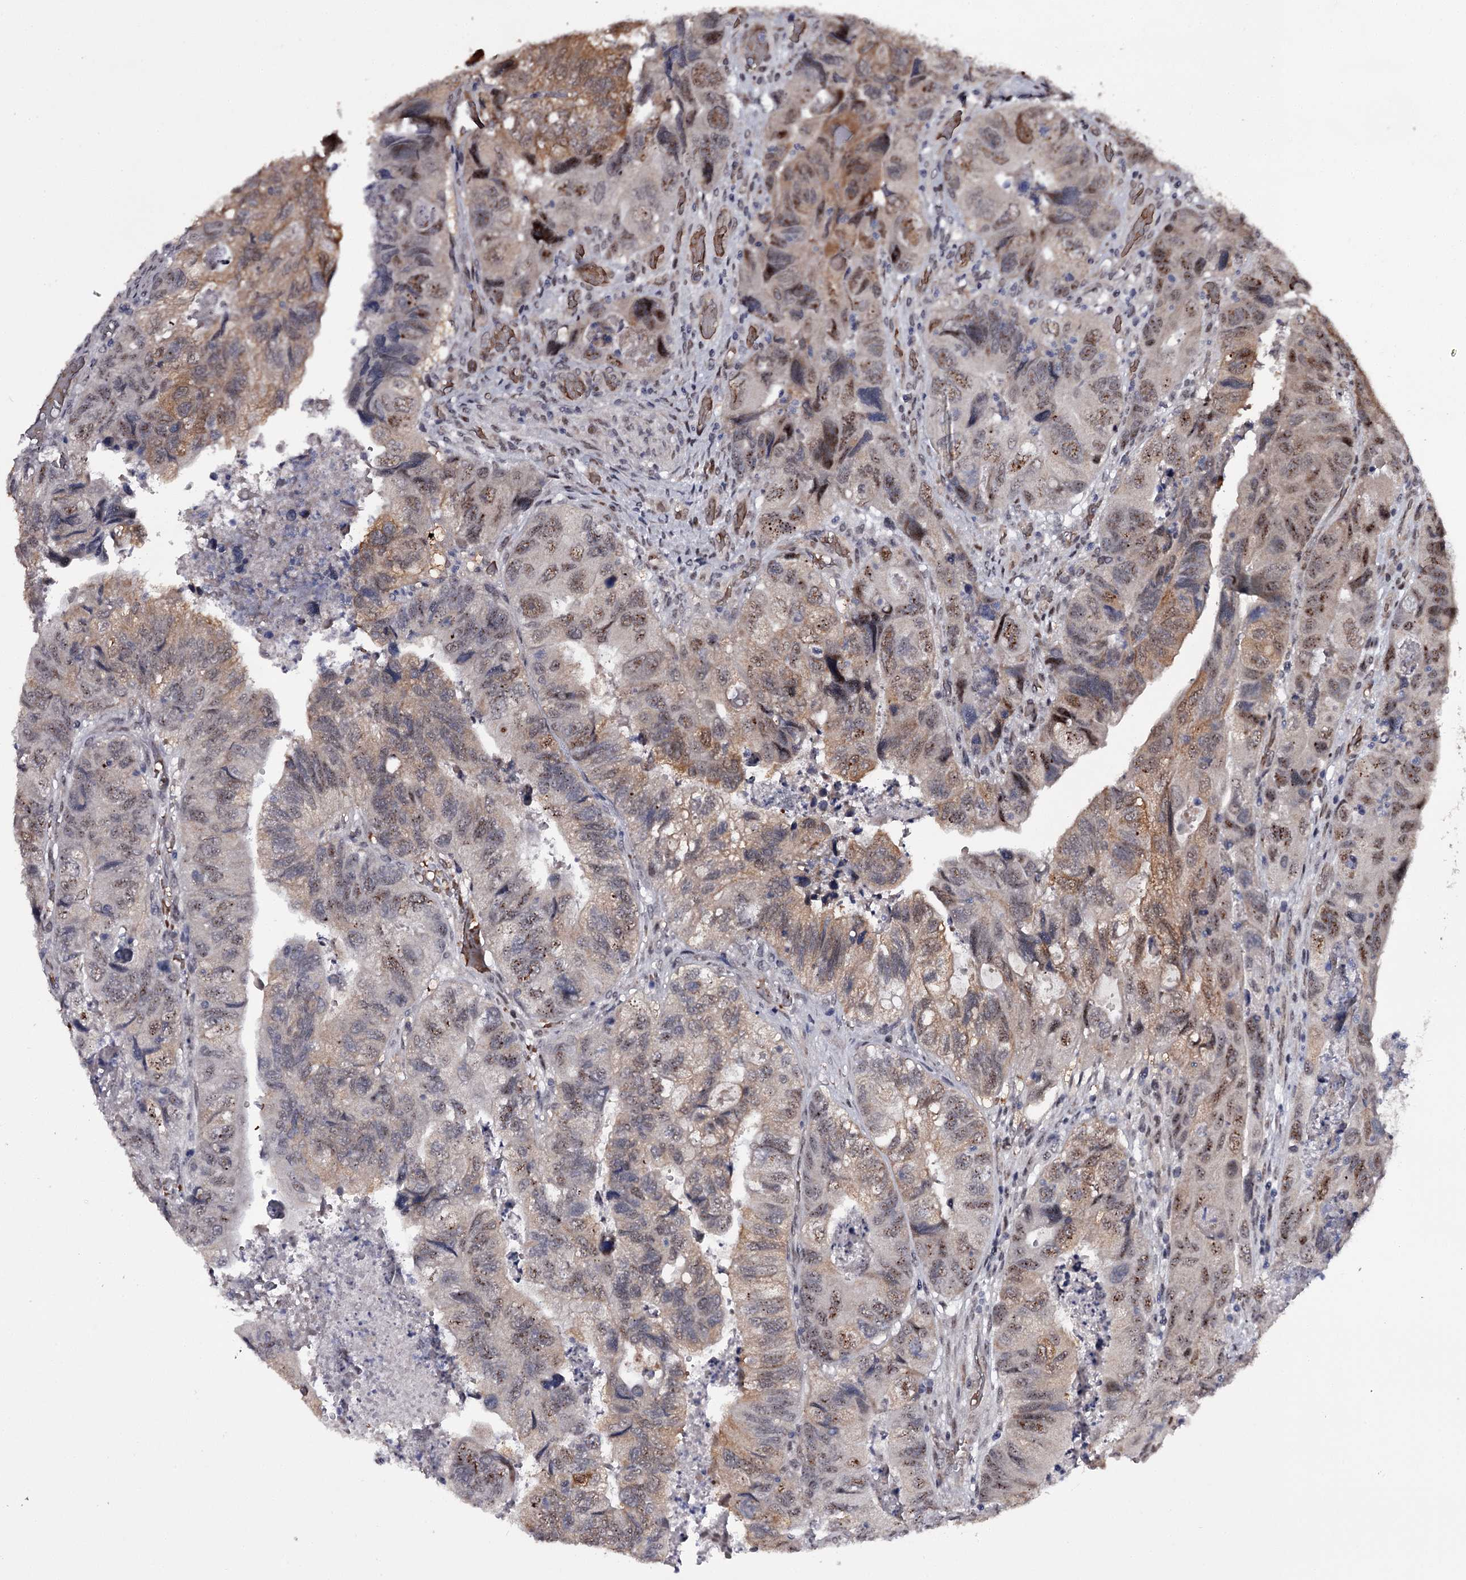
{"staining": {"intensity": "moderate", "quantity": "<25%", "location": "cytoplasmic/membranous,nuclear"}, "tissue": "colorectal cancer", "cell_type": "Tumor cells", "image_type": "cancer", "snomed": [{"axis": "morphology", "description": "Adenocarcinoma, NOS"}, {"axis": "topography", "description": "Rectum"}], "caption": "Colorectal cancer stained for a protein (brown) displays moderate cytoplasmic/membranous and nuclear positive staining in approximately <25% of tumor cells.", "gene": "RNF44", "patient": {"sex": "male", "age": 63}}